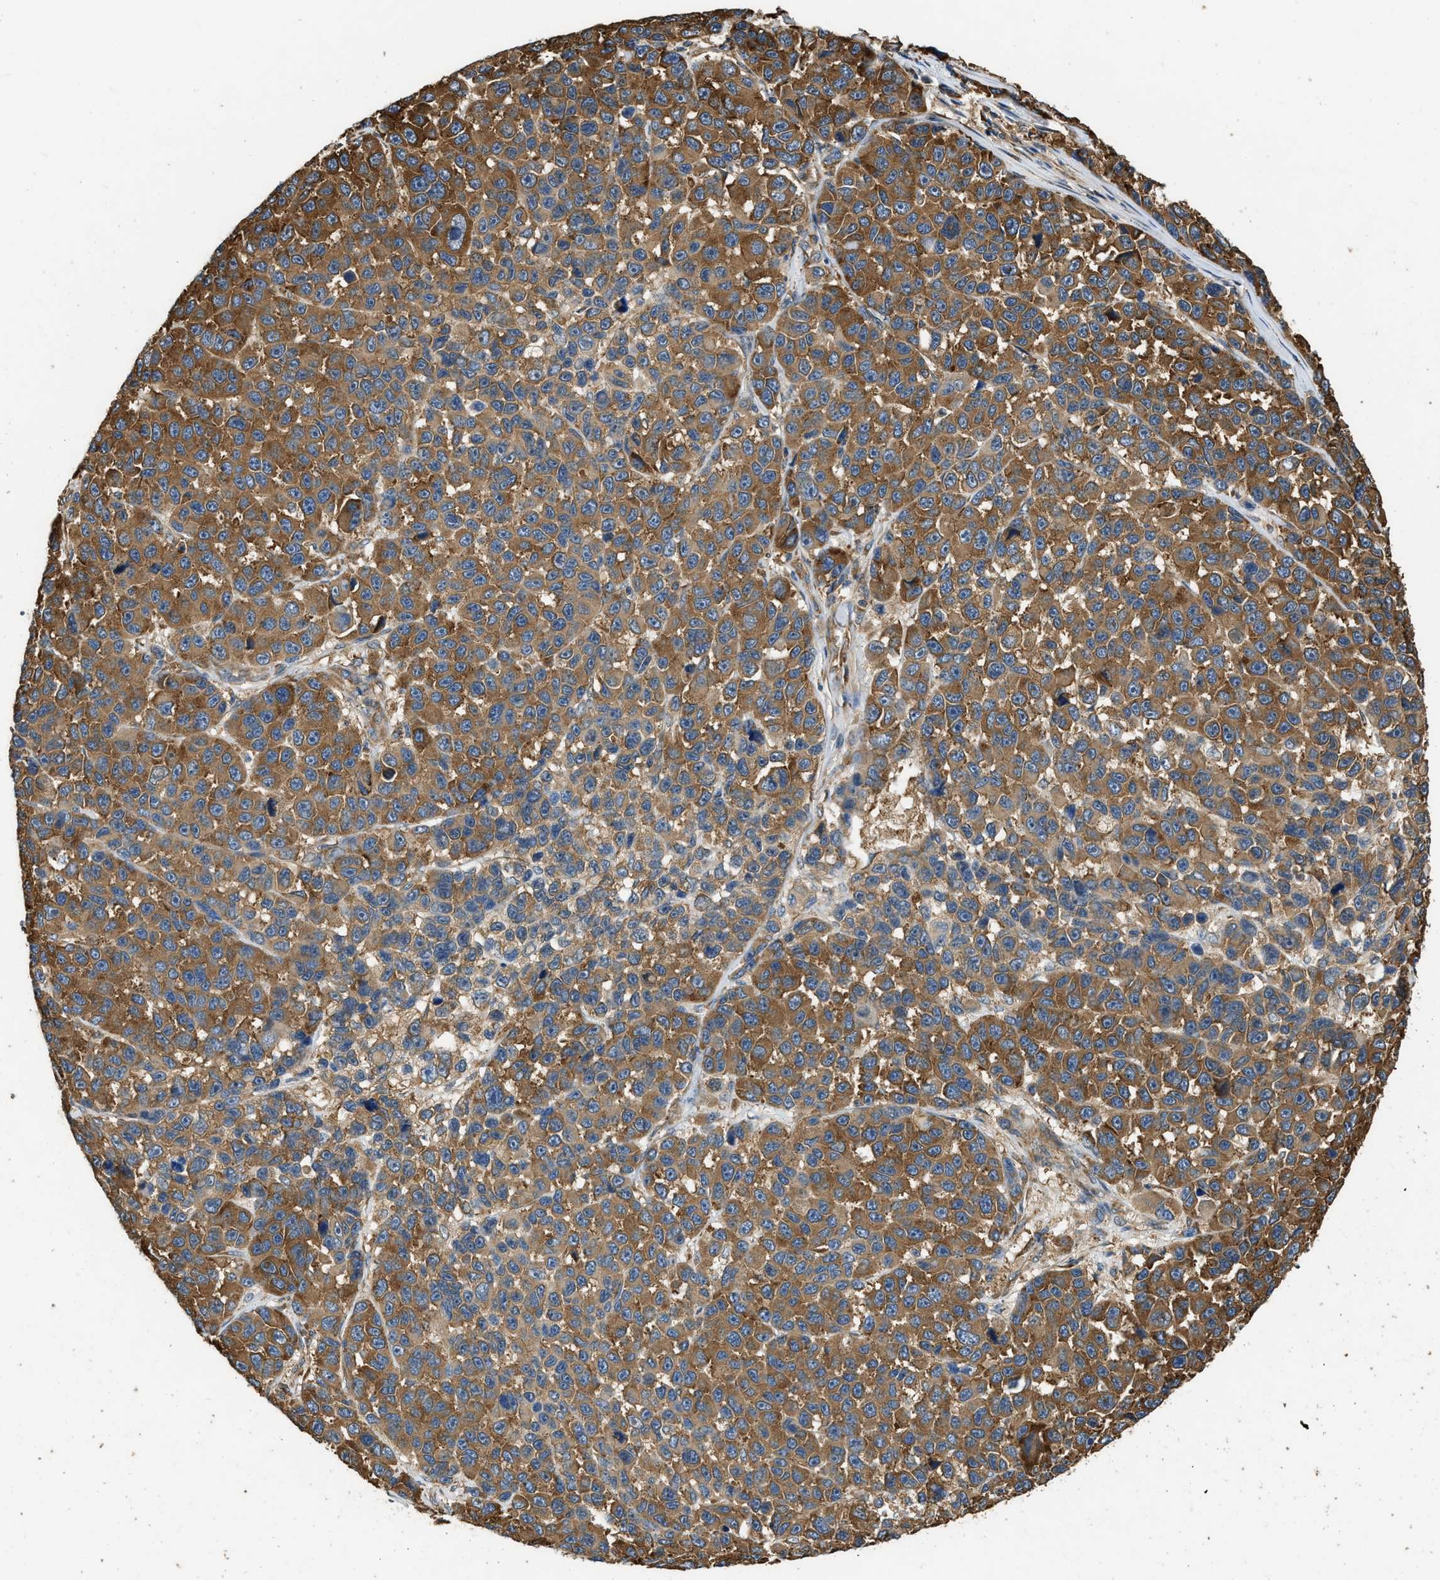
{"staining": {"intensity": "moderate", "quantity": ">75%", "location": "cytoplasmic/membranous"}, "tissue": "melanoma", "cell_type": "Tumor cells", "image_type": "cancer", "snomed": [{"axis": "morphology", "description": "Malignant melanoma, NOS"}, {"axis": "topography", "description": "Skin"}], "caption": "Immunohistochemical staining of human melanoma exhibits moderate cytoplasmic/membranous protein expression in about >75% of tumor cells.", "gene": "SLC36A4", "patient": {"sex": "male", "age": 53}}